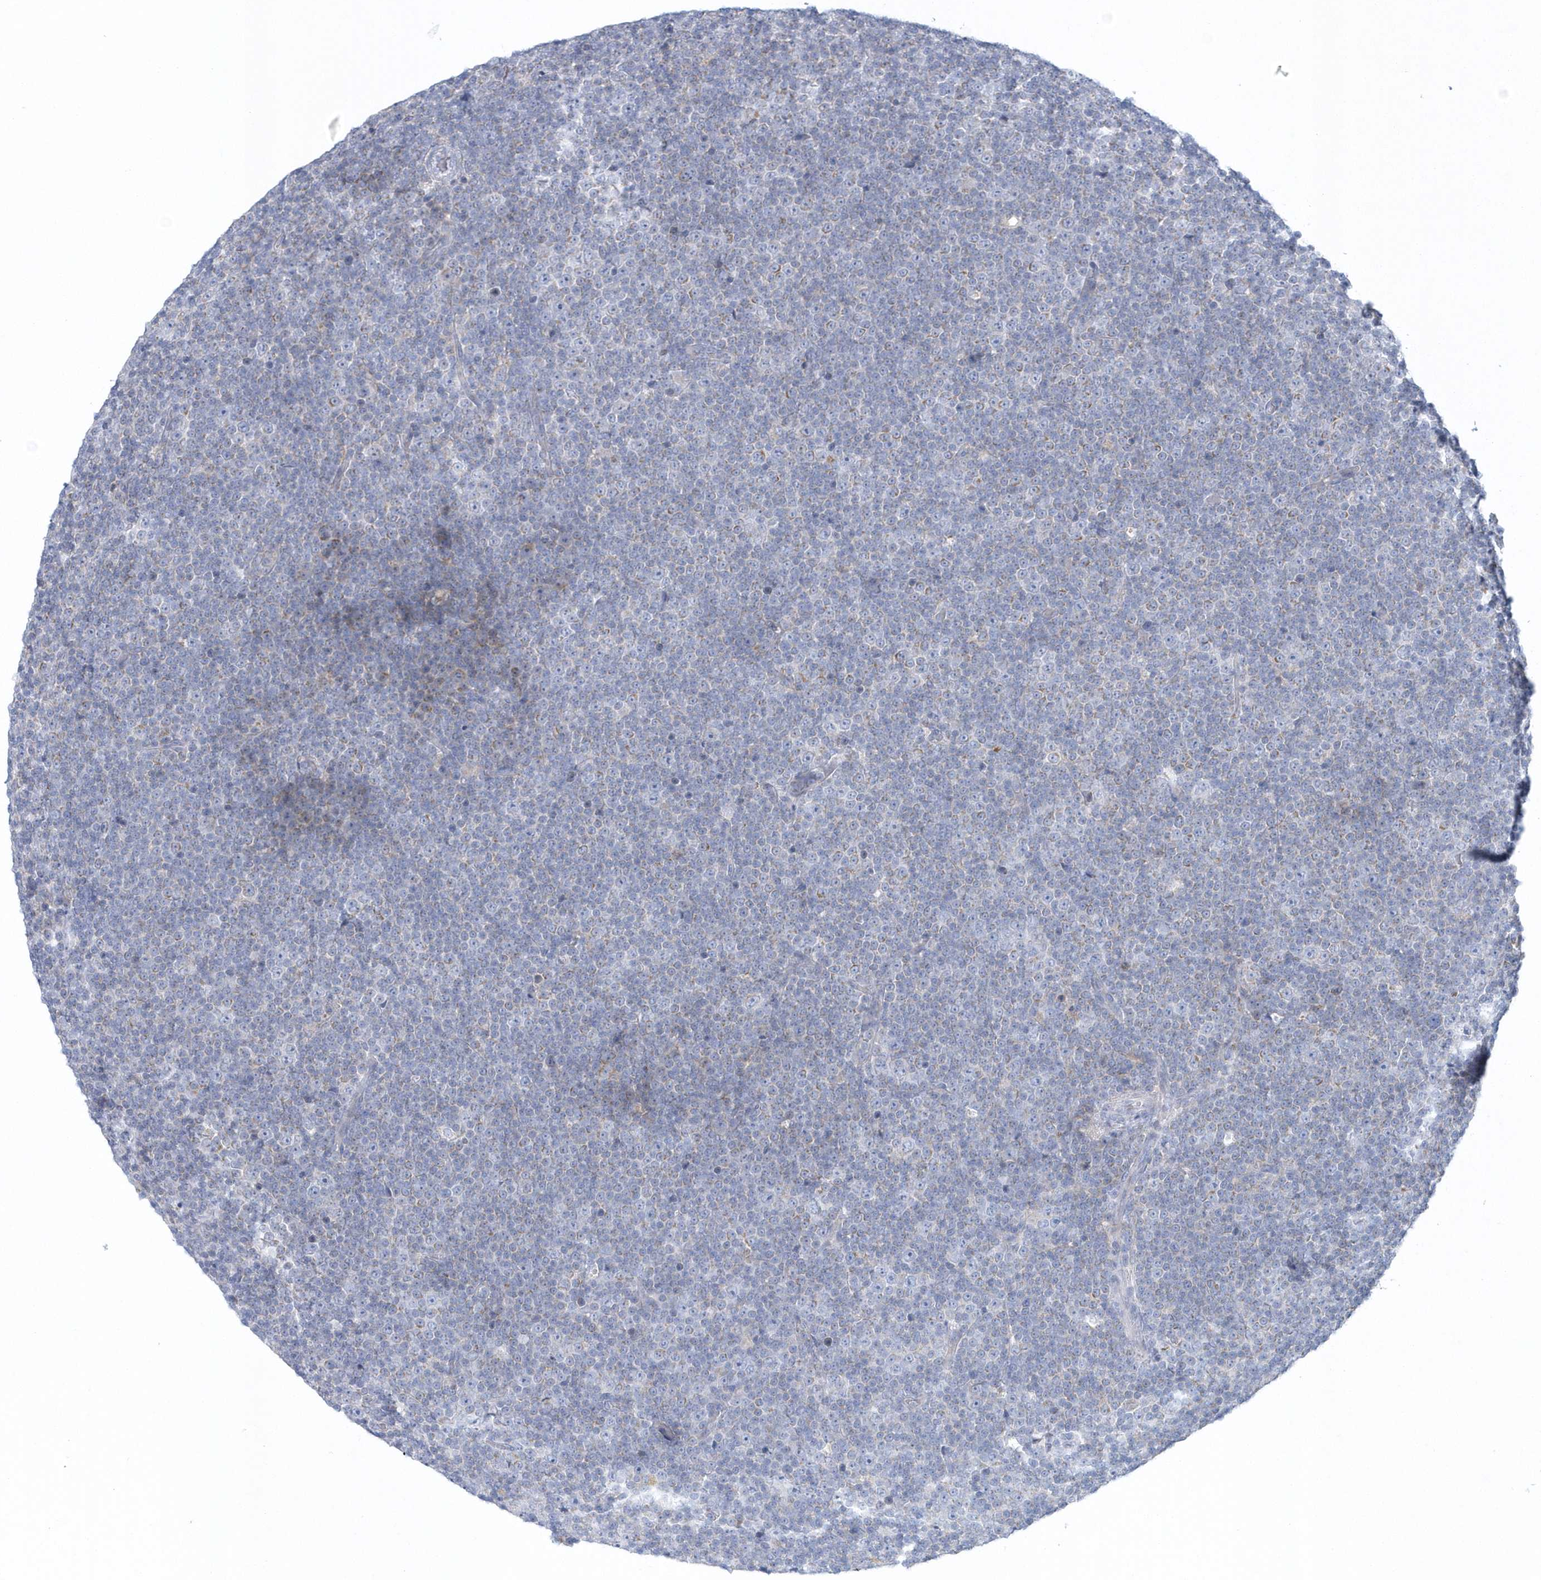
{"staining": {"intensity": "negative", "quantity": "none", "location": "none"}, "tissue": "lymphoma", "cell_type": "Tumor cells", "image_type": "cancer", "snomed": [{"axis": "morphology", "description": "Malignant lymphoma, non-Hodgkin's type, Low grade"}, {"axis": "topography", "description": "Lymph node"}], "caption": "This is an immunohistochemistry (IHC) histopathology image of low-grade malignant lymphoma, non-Hodgkin's type. There is no positivity in tumor cells.", "gene": "NIPAL1", "patient": {"sex": "female", "age": 67}}